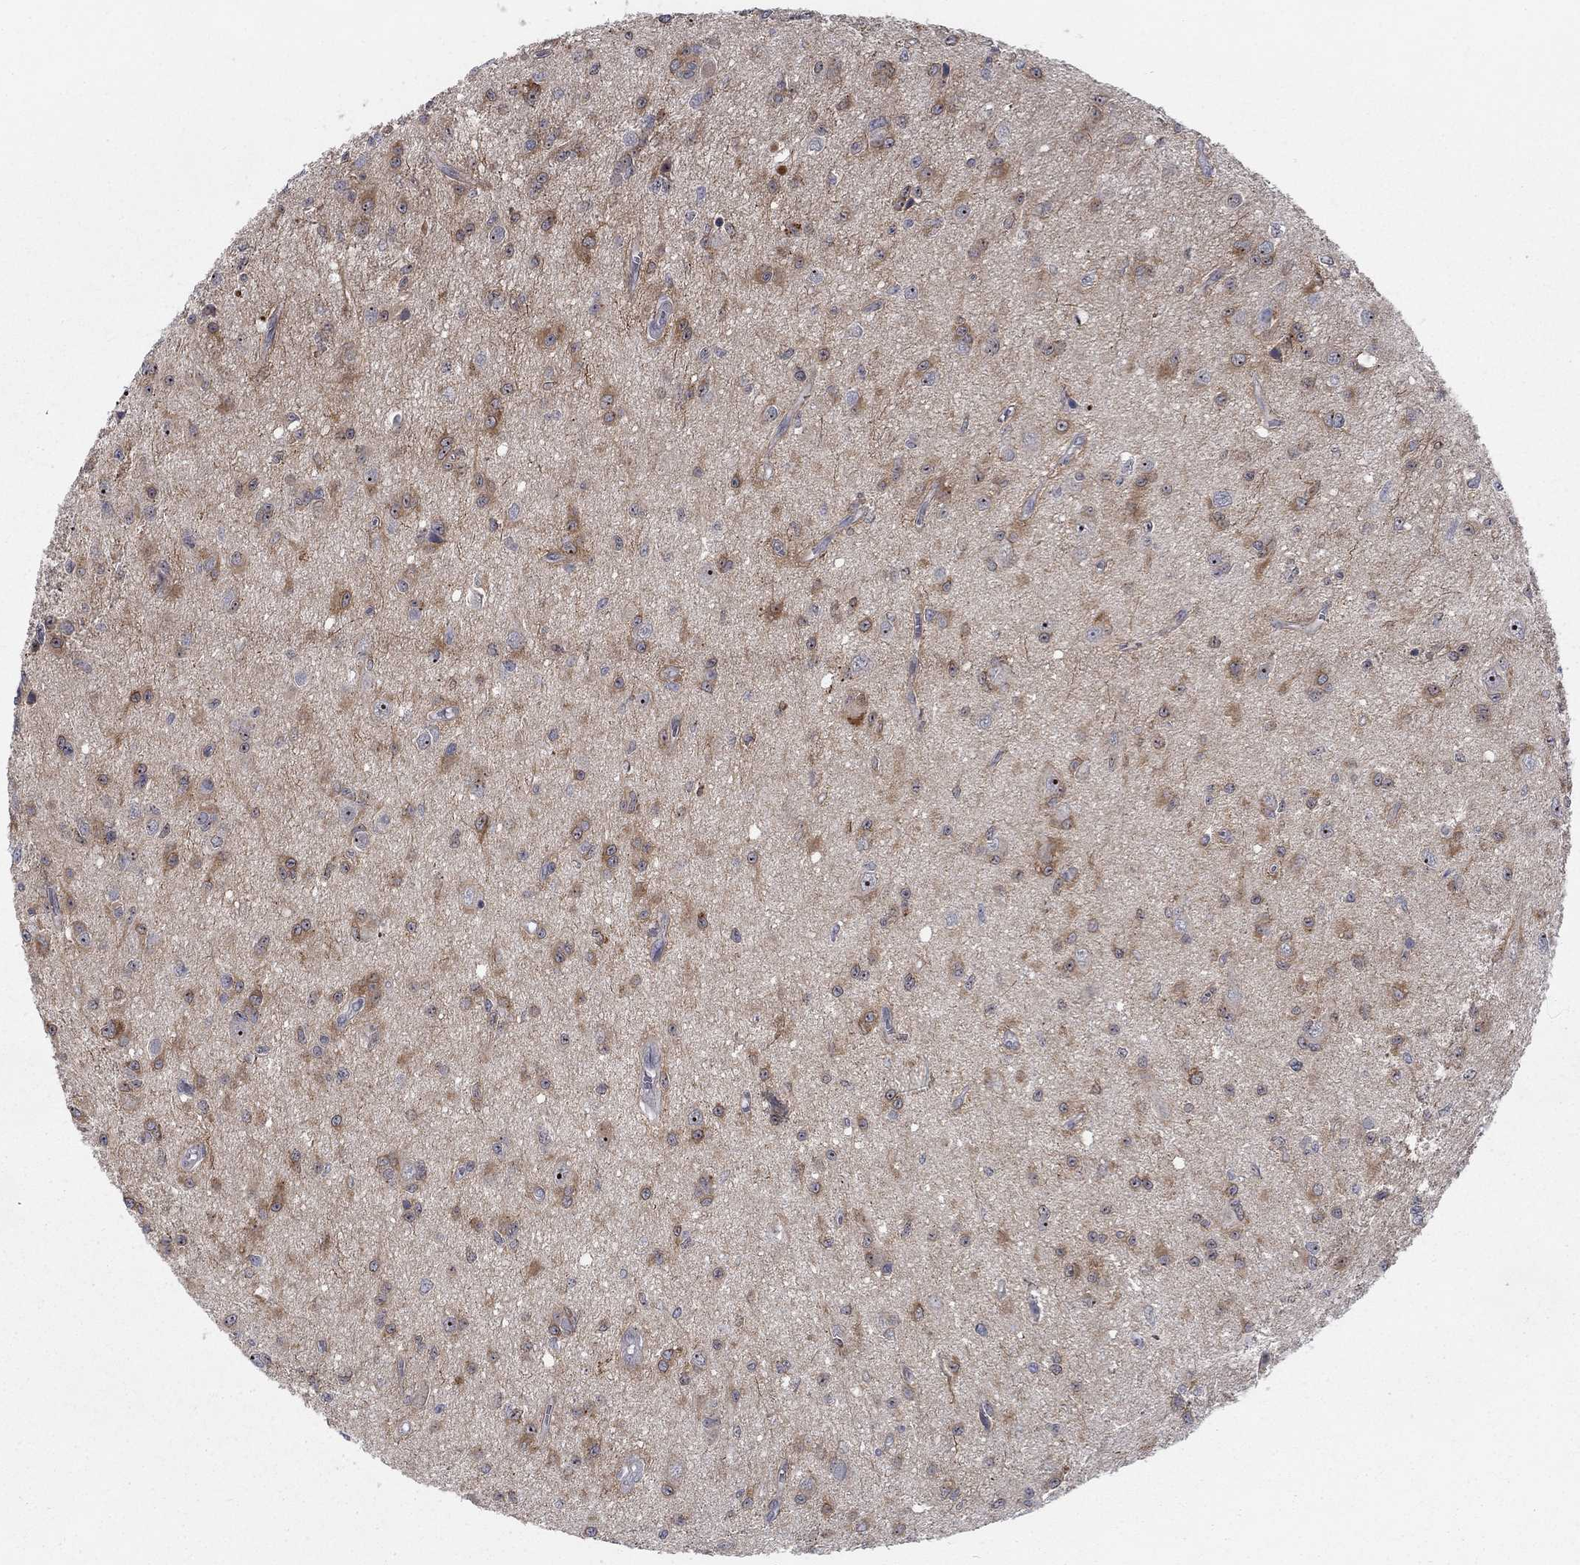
{"staining": {"intensity": "moderate", "quantity": "25%-75%", "location": "cytoplasmic/membranous"}, "tissue": "glioma", "cell_type": "Tumor cells", "image_type": "cancer", "snomed": [{"axis": "morphology", "description": "Glioma, malignant, Low grade"}, {"axis": "topography", "description": "Brain"}], "caption": "A brown stain highlights moderate cytoplasmic/membranous positivity of a protein in glioma tumor cells.", "gene": "MTSS2", "patient": {"sex": "female", "age": 45}}